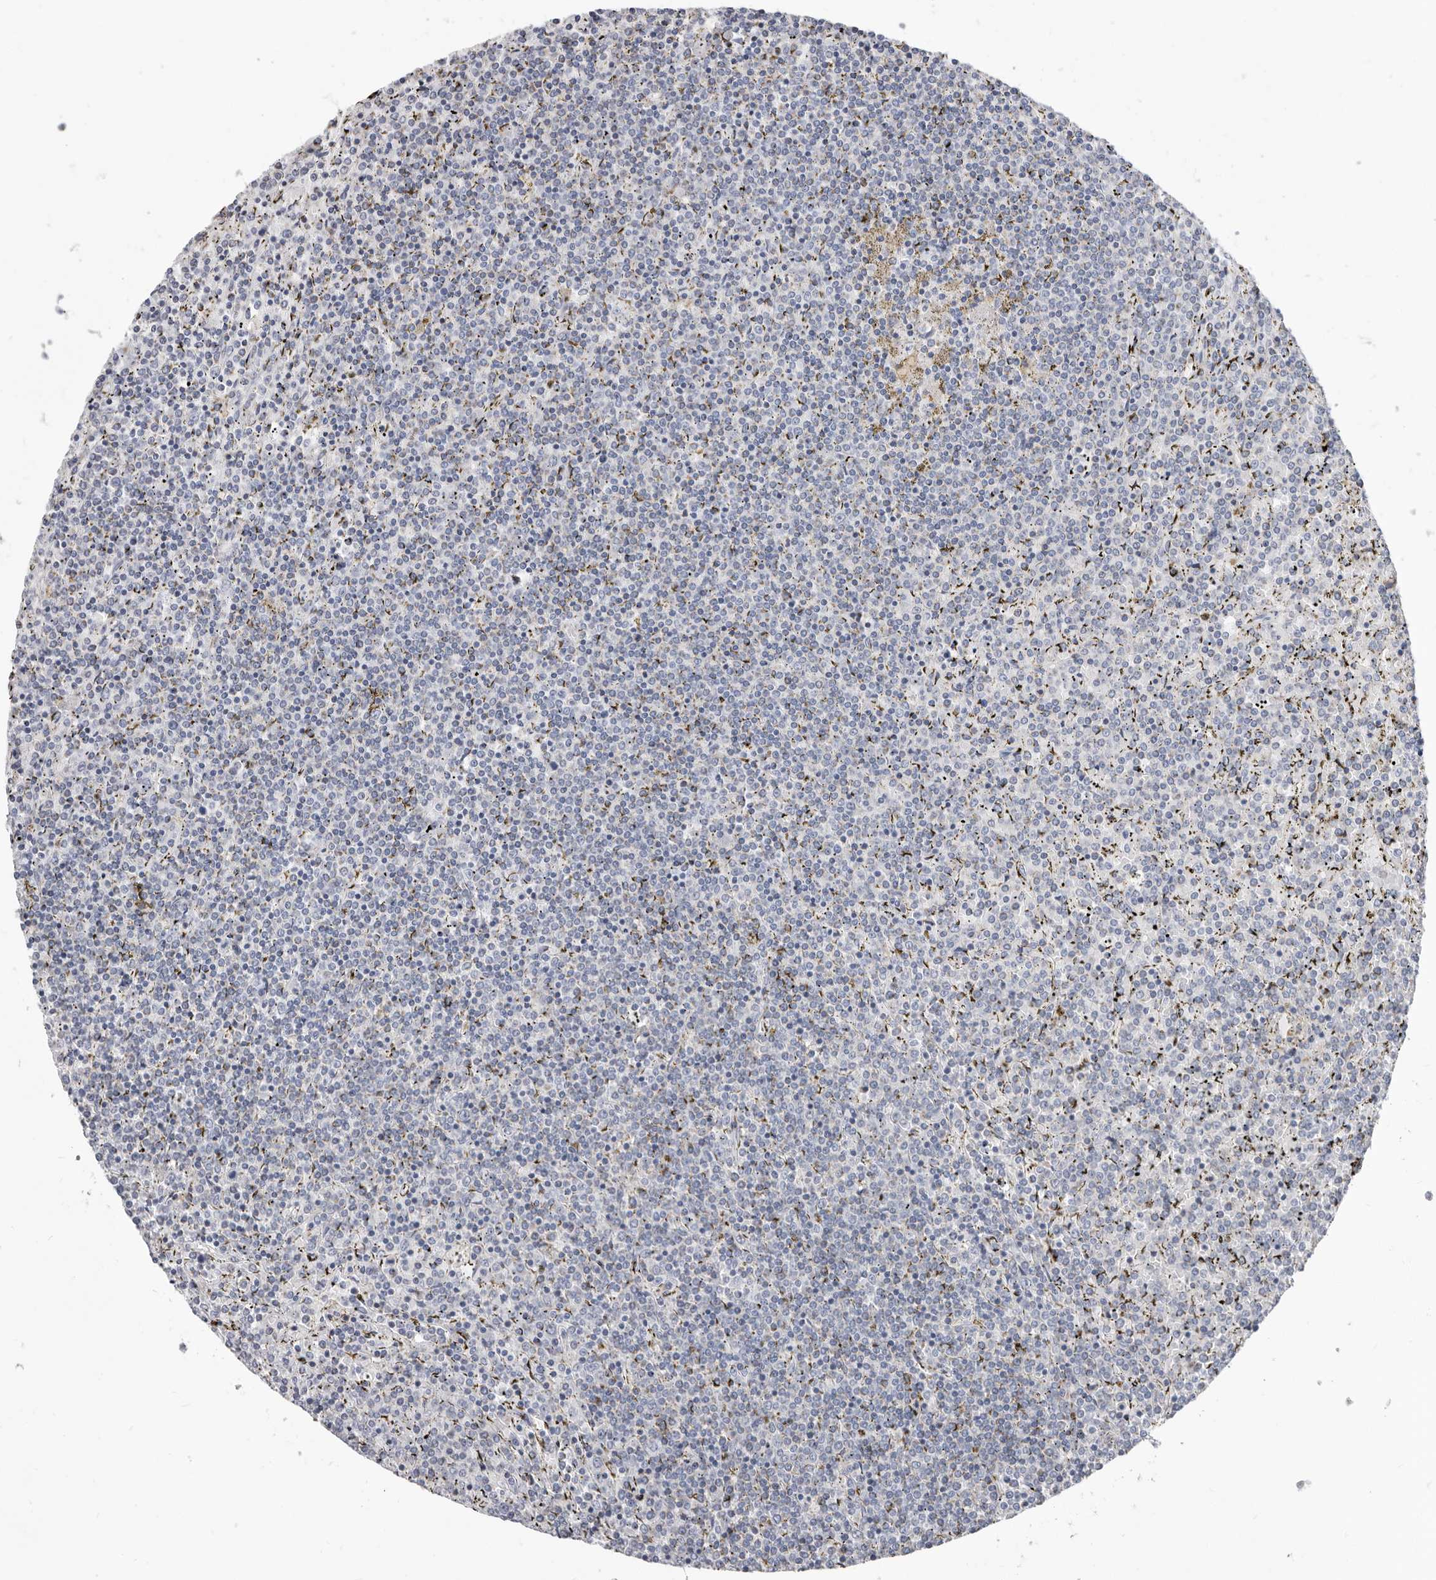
{"staining": {"intensity": "negative", "quantity": "none", "location": "none"}, "tissue": "lymphoma", "cell_type": "Tumor cells", "image_type": "cancer", "snomed": [{"axis": "morphology", "description": "Malignant lymphoma, non-Hodgkin's type, Low grade"}, {"axis": "topography", "description": "Spleen"}], "caption": "This is an IHC histopathology image of malignant lymphoma, non-Hodgkin's type (low-grade). There is no positivity in tumor cells.", "gene": "RSPO2", "patient": {"sex": "female", "age": 19}}